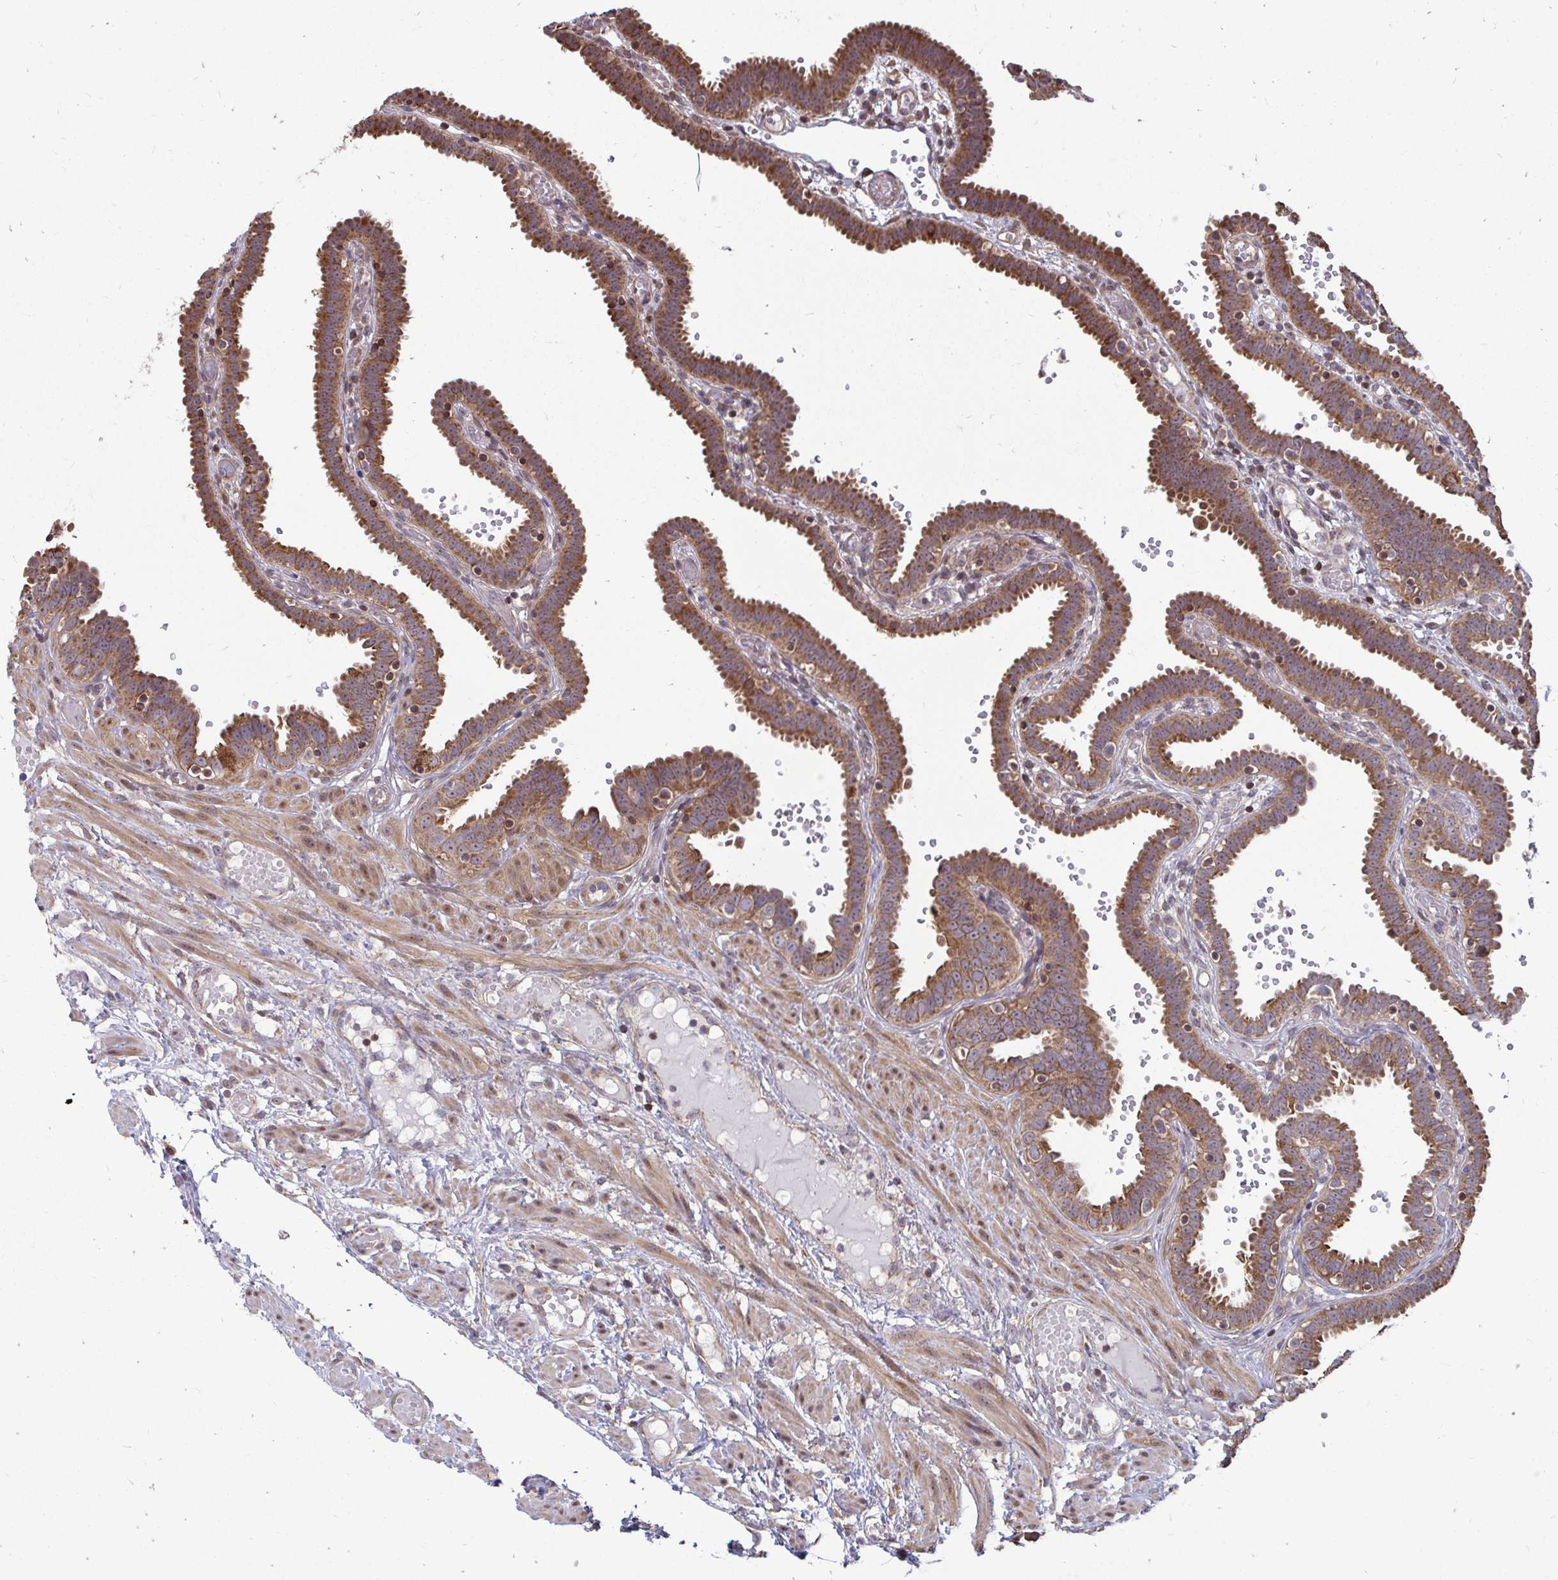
{"staining": {"intensity": "moderate", "quantity": ">75%", "location": "cytoplasmic/membranous"}, "tissue": "fallopian tube", "cell_type": "Glandular cells", "image_type": "normal", "snomed": [{"axis": "morphology", "description": "Normal tissue, NOS"}, {"axis": "topography", "description": "Fallopian tube"}], "caption": "A high-resolution histopathology image shows IHC staining of normal fallopian tube, which exhibits moderate cytoplasmic/membranous expression in about >75% of glandular cells.", "gene": "DNAJA2", "patient": {"sex": "female", "age": 37}}